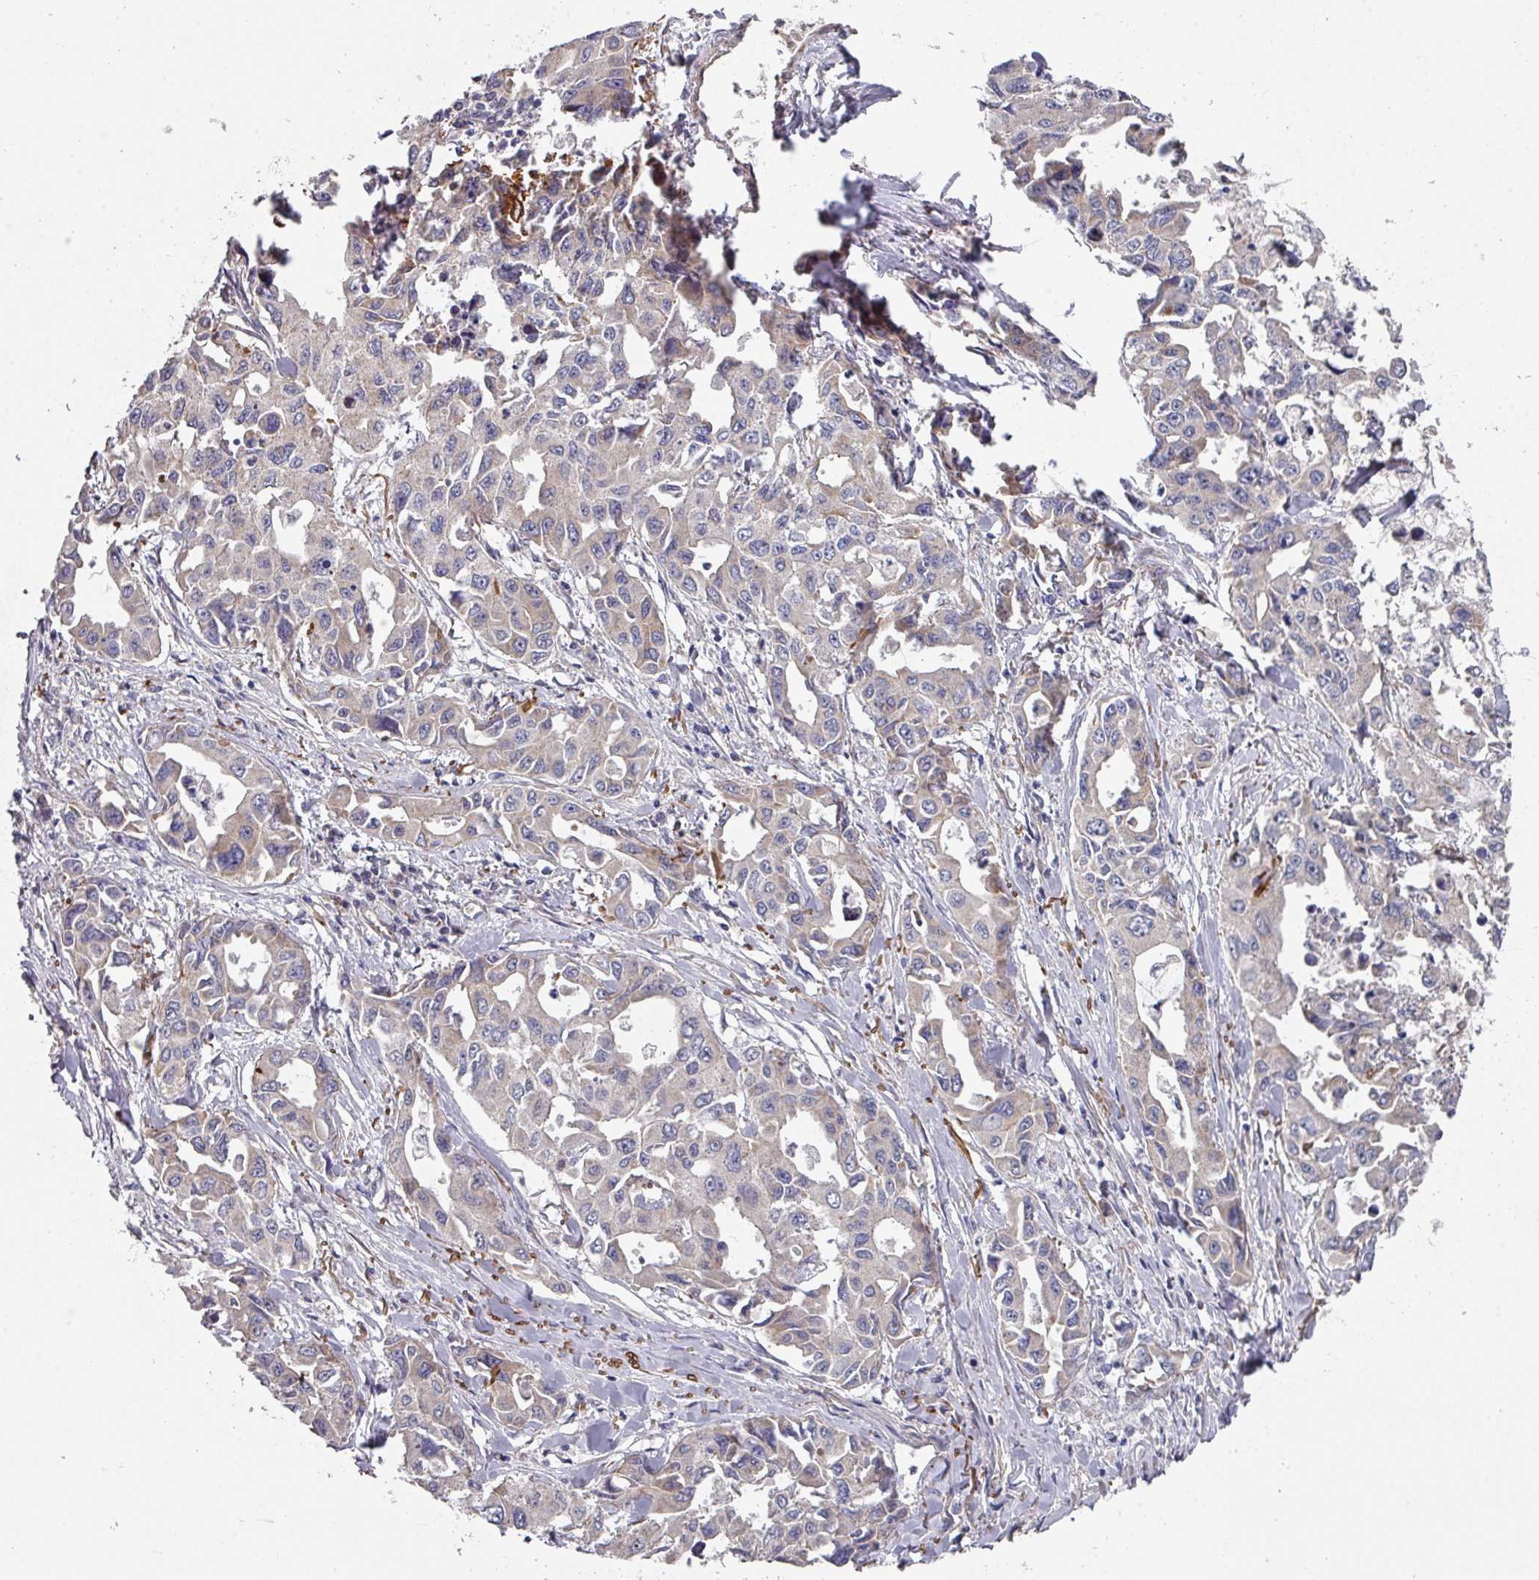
{"staining": {"intensity": "negative", "quantity": "none", "location": "none"}, "tissue": "lung cancer", "cell_type": "Tumor cells", "image_type": "cancer", "snomed": [{"axis": "morphology", "description": "Adenocarcinoma, NOS"}, {"axis": "topography", "description": "Lung"}], "caption": "Tumor cells show no significant protein positivity in lung cancer (adenocarcinoma).", "gene": "DCAF12L2", "patient": {"sex": "male", "age": 64}}